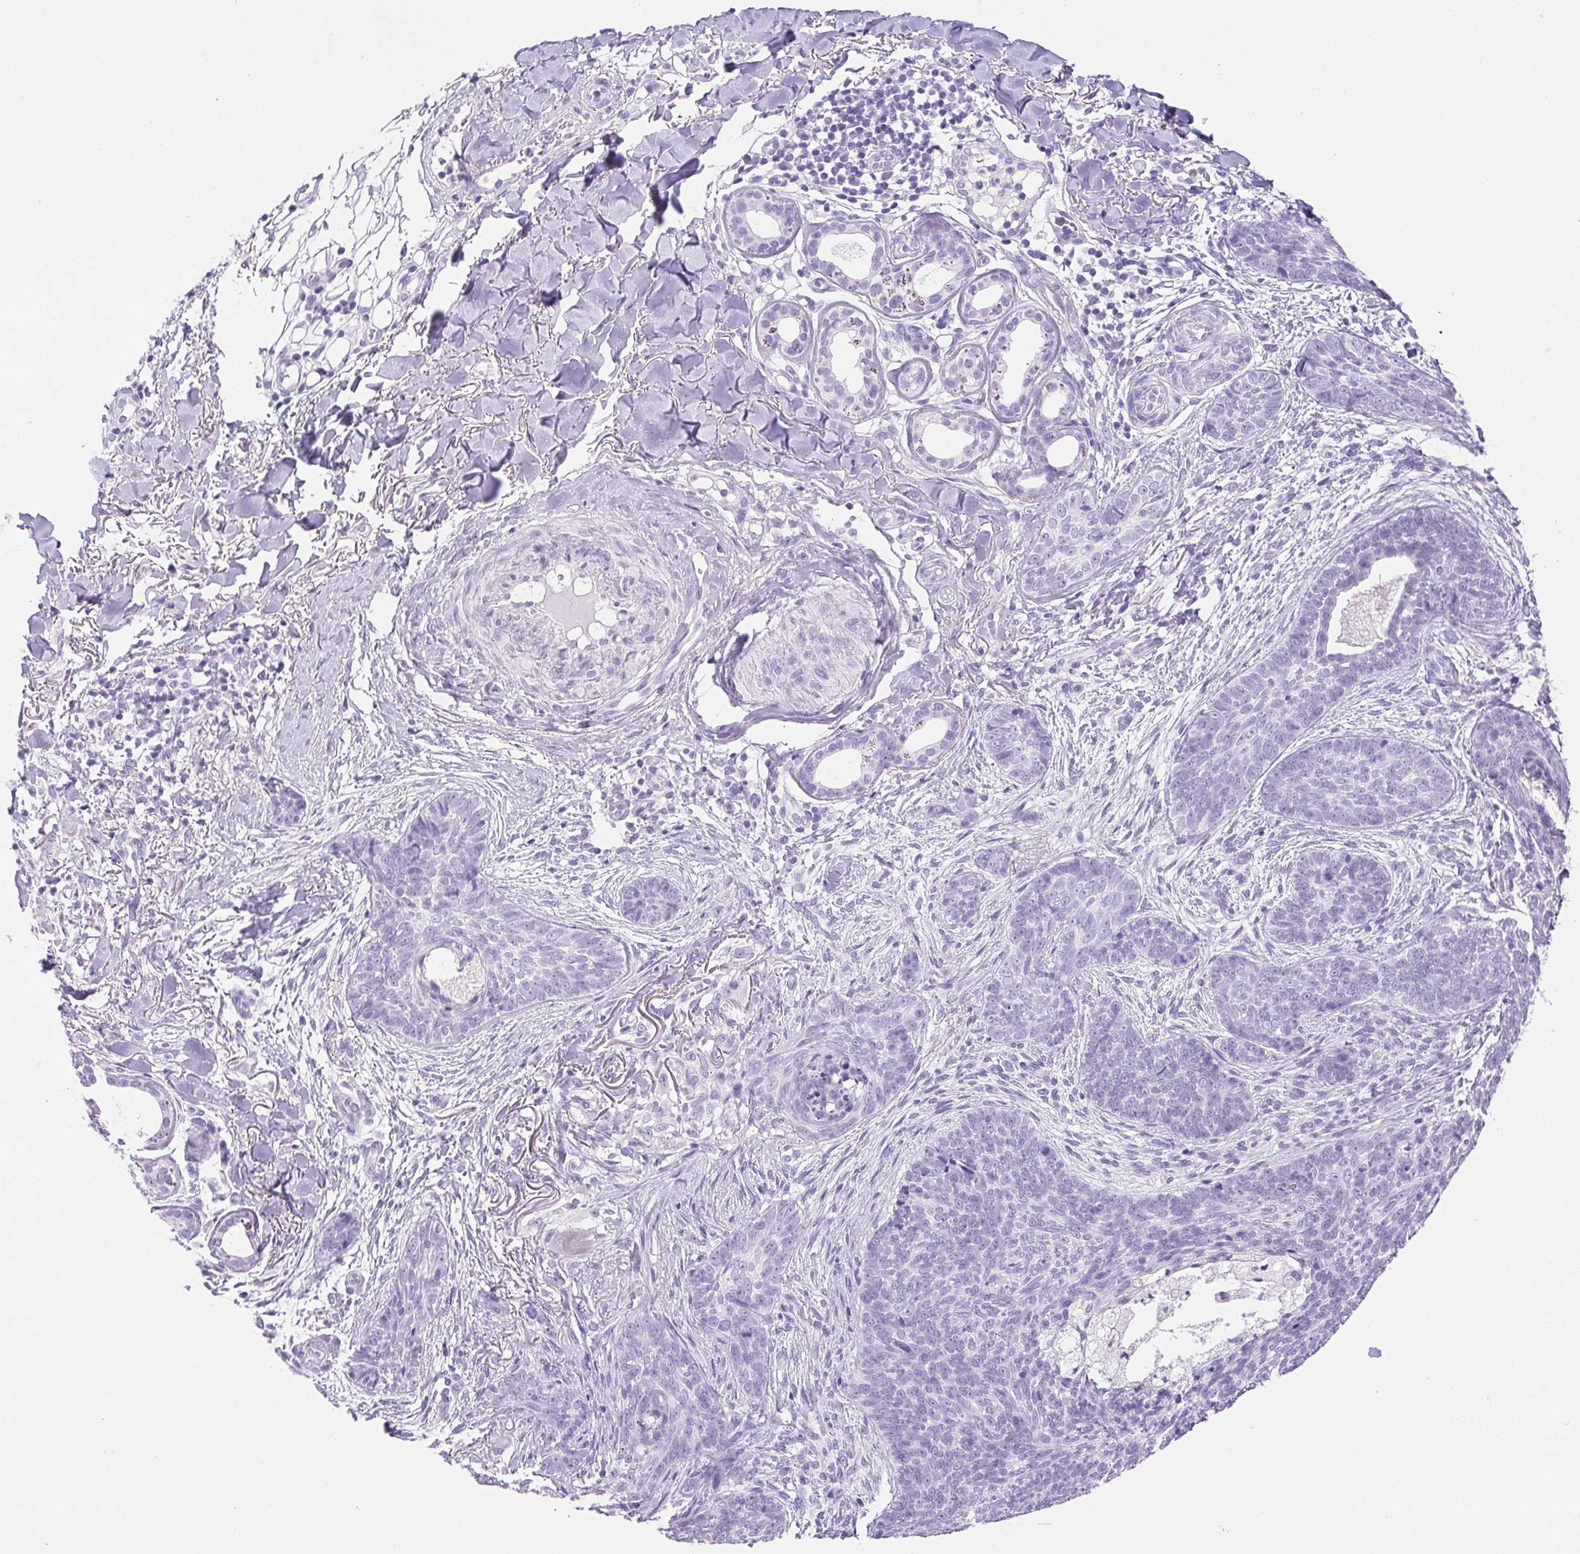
{"staining": {"intensity": "negative", "quantity": "none", "location": "none"}, "tissue": "skin cancer", "cell_type": "Tumor cells", "image_type": "cancer", "snomed": [{"axis": "morphology", "description": "Basal cell carcinoma"}, {"axis": "topography", "description": "Skin"}, {"axis": "topography", "description": "Skin of face"}], "caption": "Histopathology image shows no protein staining in tumor cells of skin cancer tissue.", "gene": "HLA-G", "patient": {"sex": "male", "age": 88}}